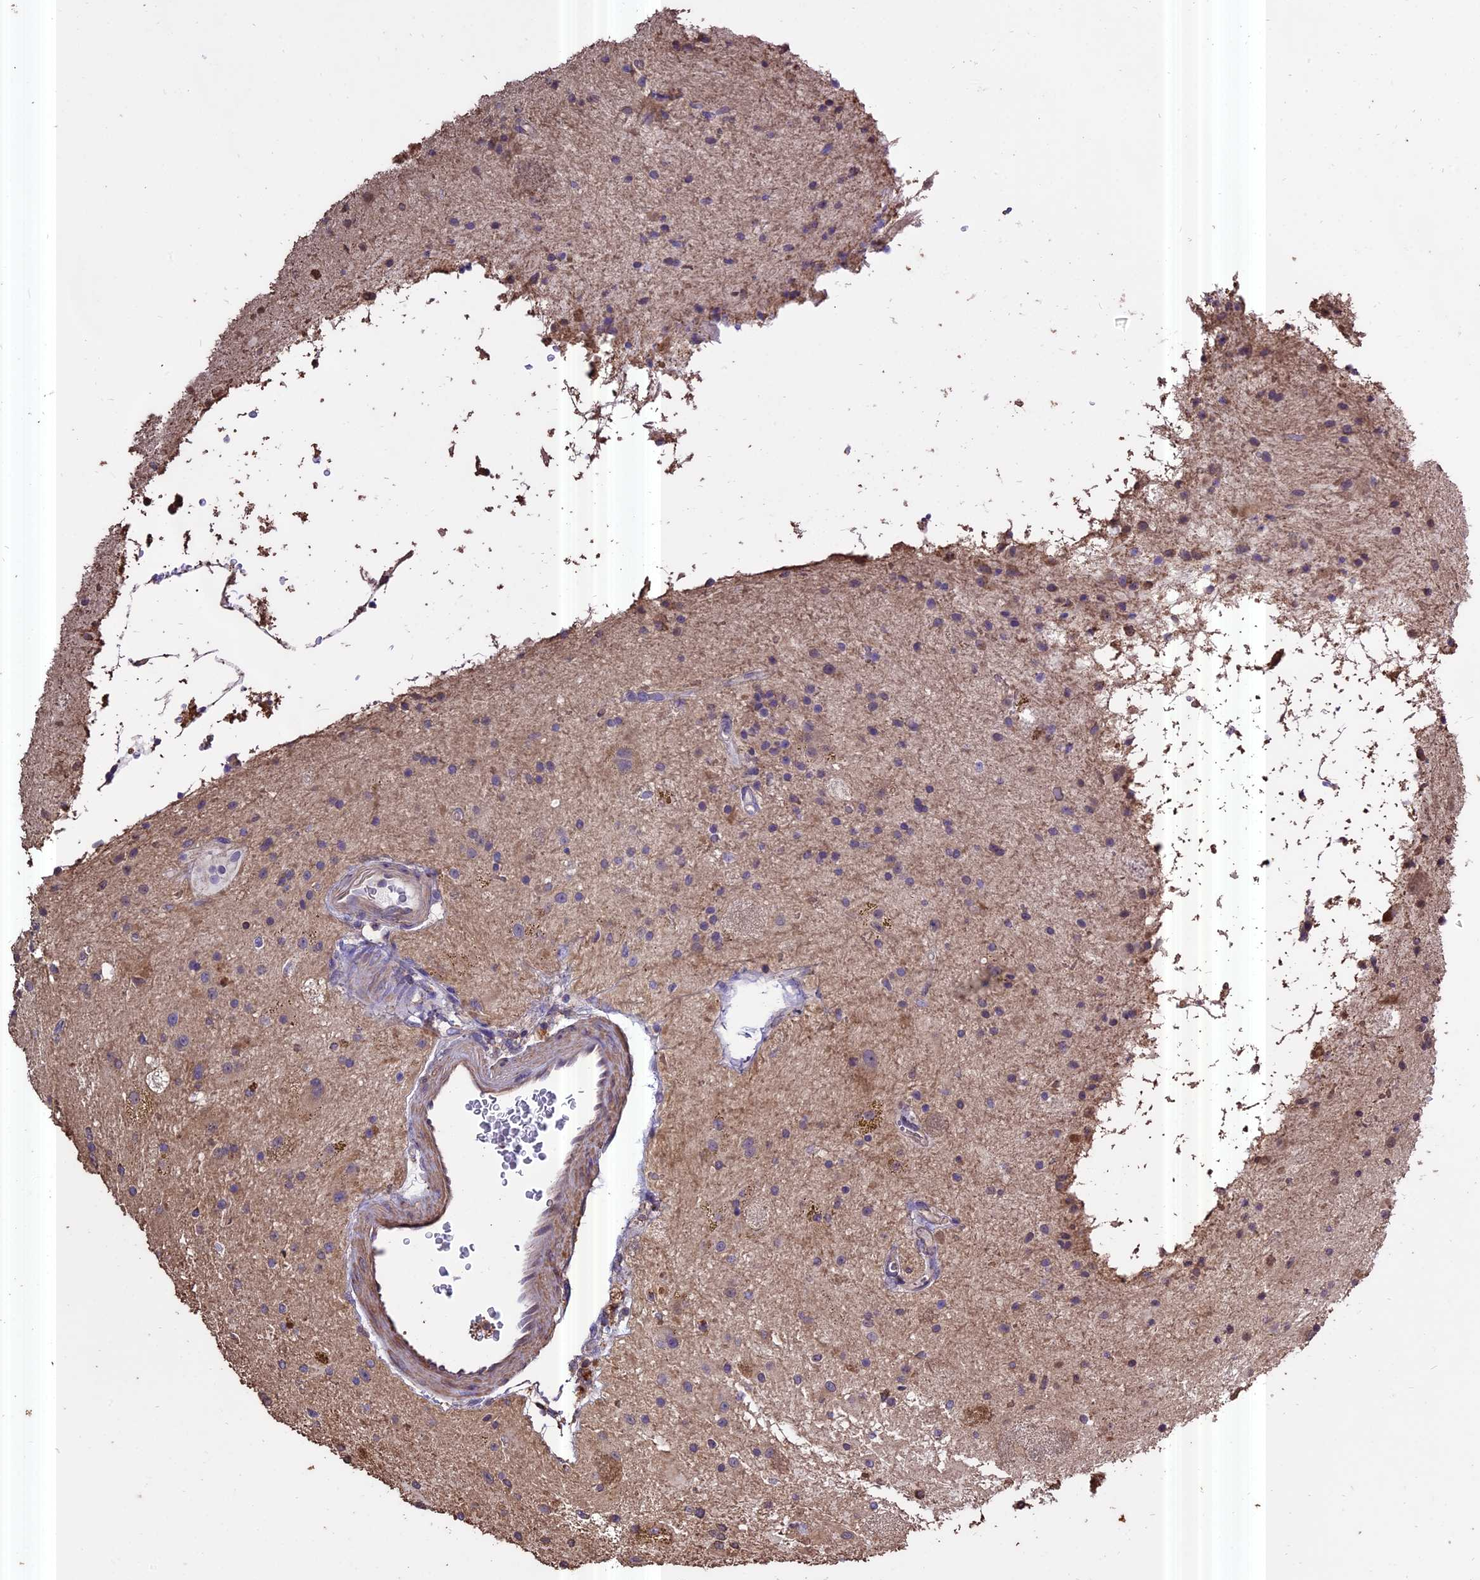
{"staining": {"intensity": "negative", "quantity": "none", "location": "none"}, "tissue": "glioma", "cell_type": "Tumor cells", "image_type": "cancer", "snomed": [{"axis": "morphology", "description": "Glioma, malignant, High grade"}, {"axis": "topography", "description": "Brain"}], "caption": "Immunohistochemistry histopathology image of malignant glioma (high-grade) stained for a protein (brown), which shows no staining in tumor cells. (Stains: DAB immunohistochemistry with hematoxylin counter stain, Microscopy: brightfield microscopy at high magnification).", "gene": "PGPEP1L", "patient": {"sex": "male", "age": 34}}